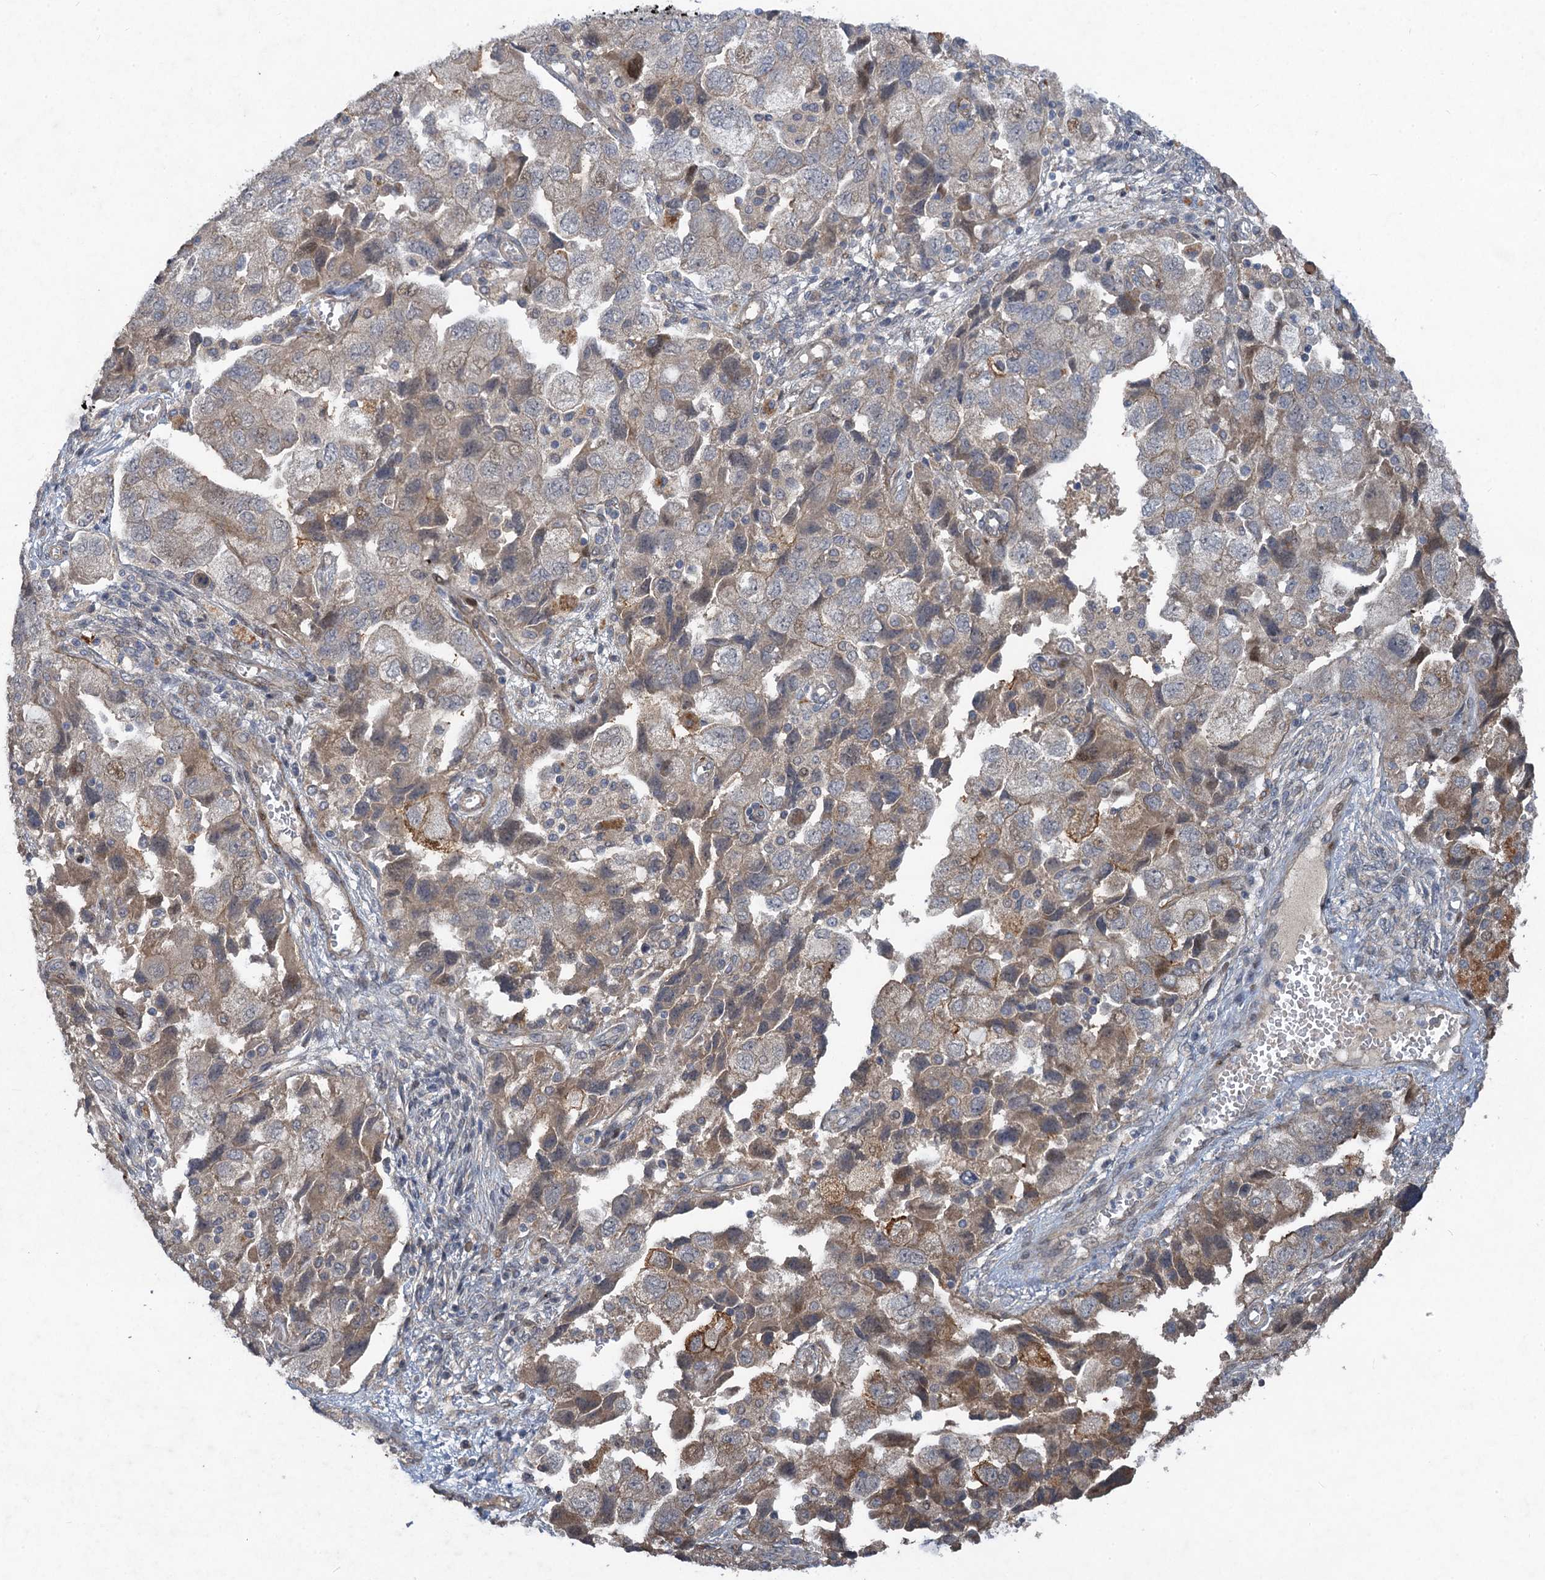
{"staining": {"intensity": "moderate", "quantity": "<25%", "location": "cytoplasmic/membranous"}, "tissue": "ovarian cancer", "cell_type": "Tumor cells", "image_type": "cancer", "snomed": [{"axis": "morphology", "description": "Carcinoma, NOS"}, {"axis": "morphology", "description": "Cystadenocarcinoma, serous, NOS"}, {"axis": "topography", "description": "Ovary"}], "caption": "This is an image of IHC staining of ovarian carcinoma, which shows moderate positivity in the cytoplasmic/membranous of tumor cells.", "gene": "NUDT22", "patient": {"sex": "female", "age": 69}}